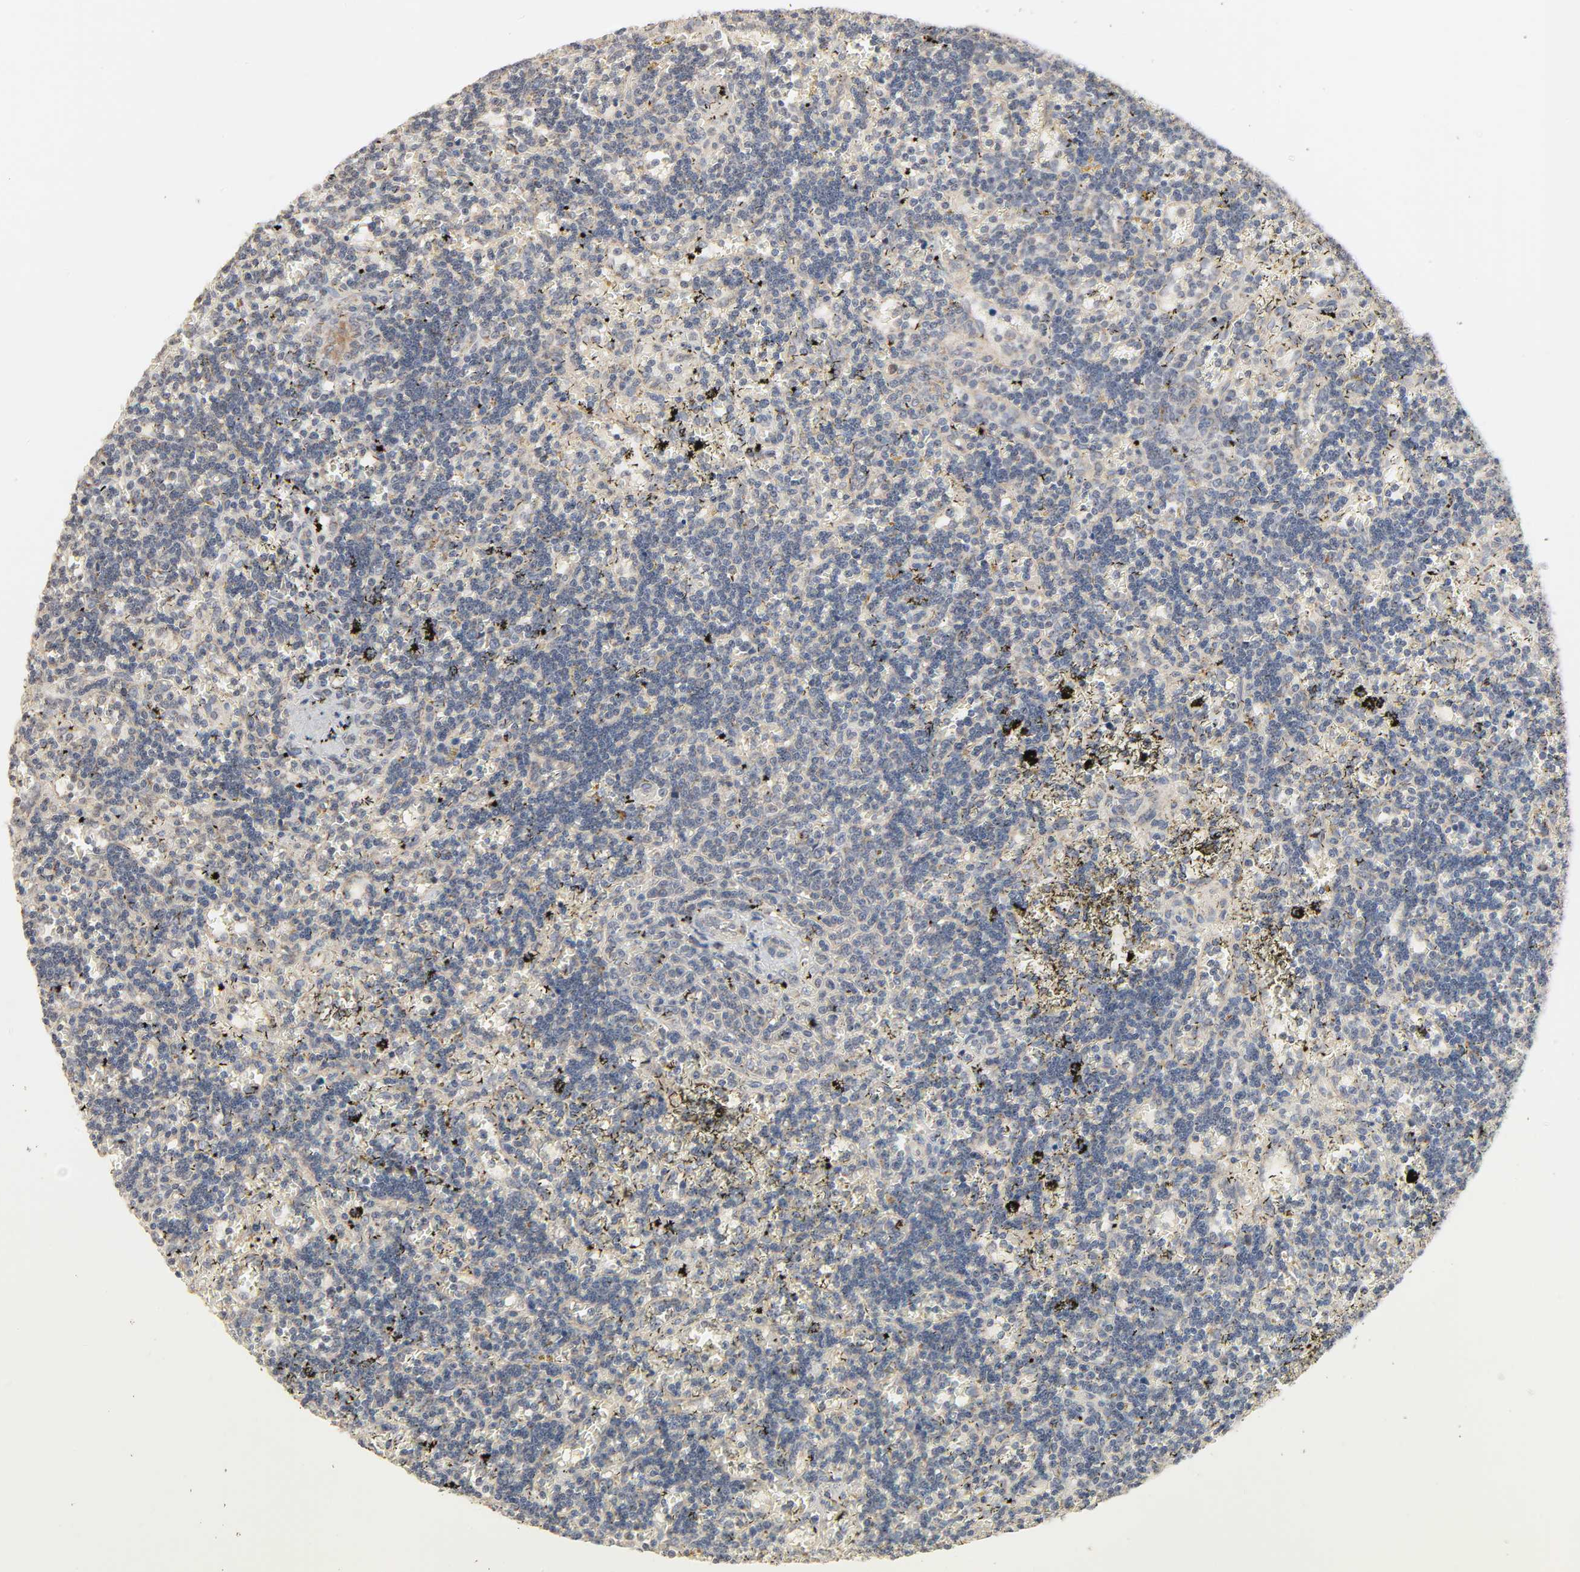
{"staining": {"intensity": "weak", "quantity": "25%-75%", "location": "cytoplasmic/membranous"}, "tissue": "lymphoma", "cell_type": "Tumor cells", "image_type": "cancer", "snomed": [{"axis": "morphology", "description": "Malignant lymphoma, non-Hodgkin's type, Low grade"}, {"axis": "topography", "description": "Spleen"}], "caption": "Protein expression analysis of malignant lymphoma, non-Hodgkin's type (low-grade) demonstrates weak cytoplasmic/membranous positivity in about 25%-75% of tumor cells. (DAB = brown stain, brightfield microscopy at high magnification).", "gene": "CLEC4E", "patient": {"sex": "male", "age": 60}}